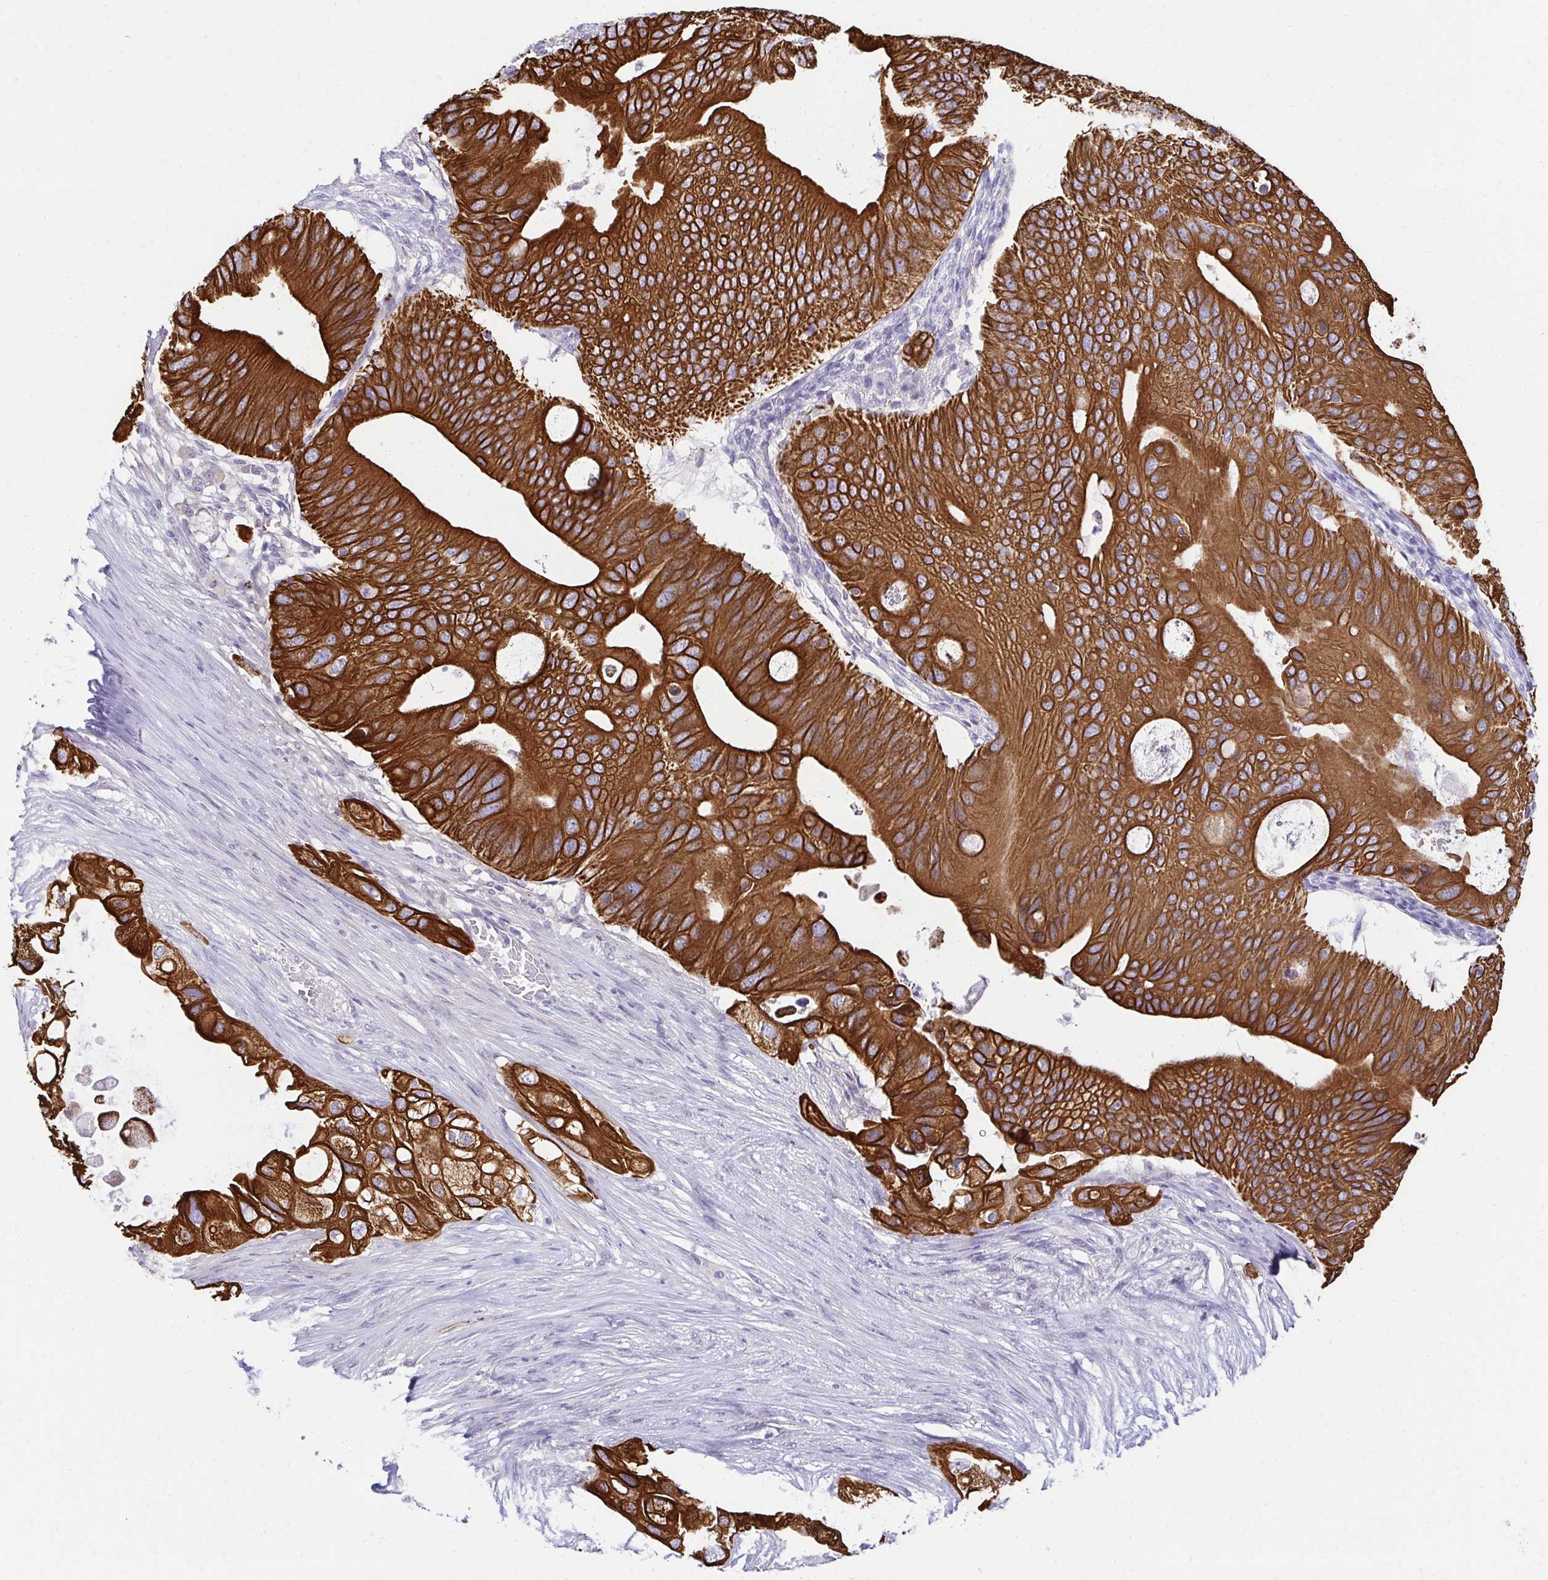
{"staining": {"intensity": "strong", "quantity": ">75%", "location": "cytoplasmic/membranous"}, "tissue": "pancreatic cancer", "cell_type": "Tumor cells", "image_type": "cancer", "snomed": [{"axis": "morphology", "description": "Adenocarcinoma, NOS"}, {"axis": "topography", "description": "Pancreas"}], "caption": "Pancreatic adenocarcinoma stained with DAB (3,3'-diaminobenzidine) immunohistochemistry exhibits high levels of strong cytoplasmic/membranous expression in approximately >75% of tumor cells. The protein of interest is shown in brown color, while the nuclei are stained blue.", "gene": "C1QTNF2", "patient": {"sex": "female", "age": 72}}